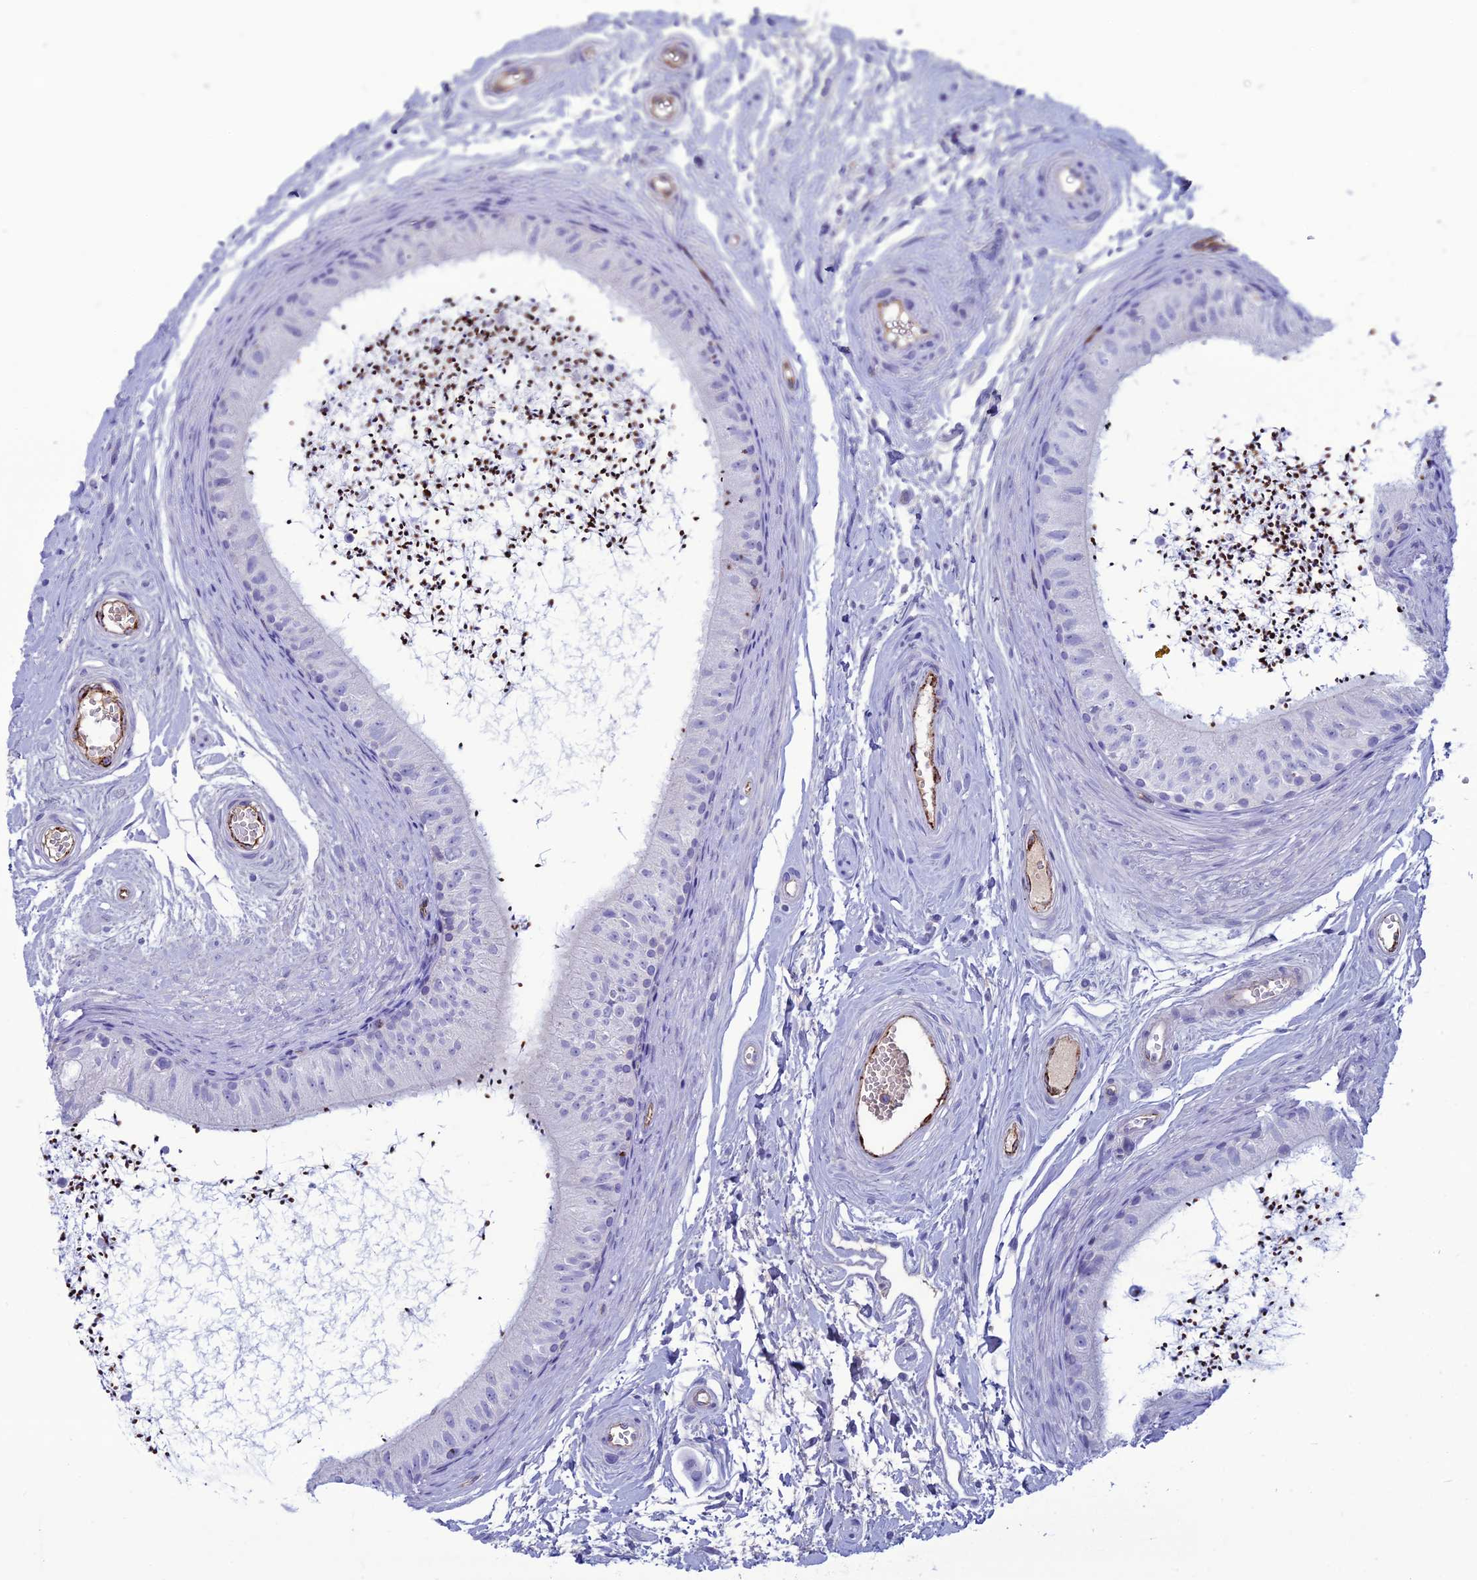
{"staining": {"intensity": "negative", "quantity": "none", "location": "none"}, "tissue": "epididymis", "cell_type": "Glandular cells", "image_type": "normal", "snomed": [{"axis": "morphology", "description": "Normal tissue, NOS"}, {"axis": "topography", "description": "Epididymis"}], "caption": "The histopathology image demonstrates no significant positivity in glandular cells of epididymis.", "gene": "CDC42EP5", "patient": {"sex": "male", "age": 56}}